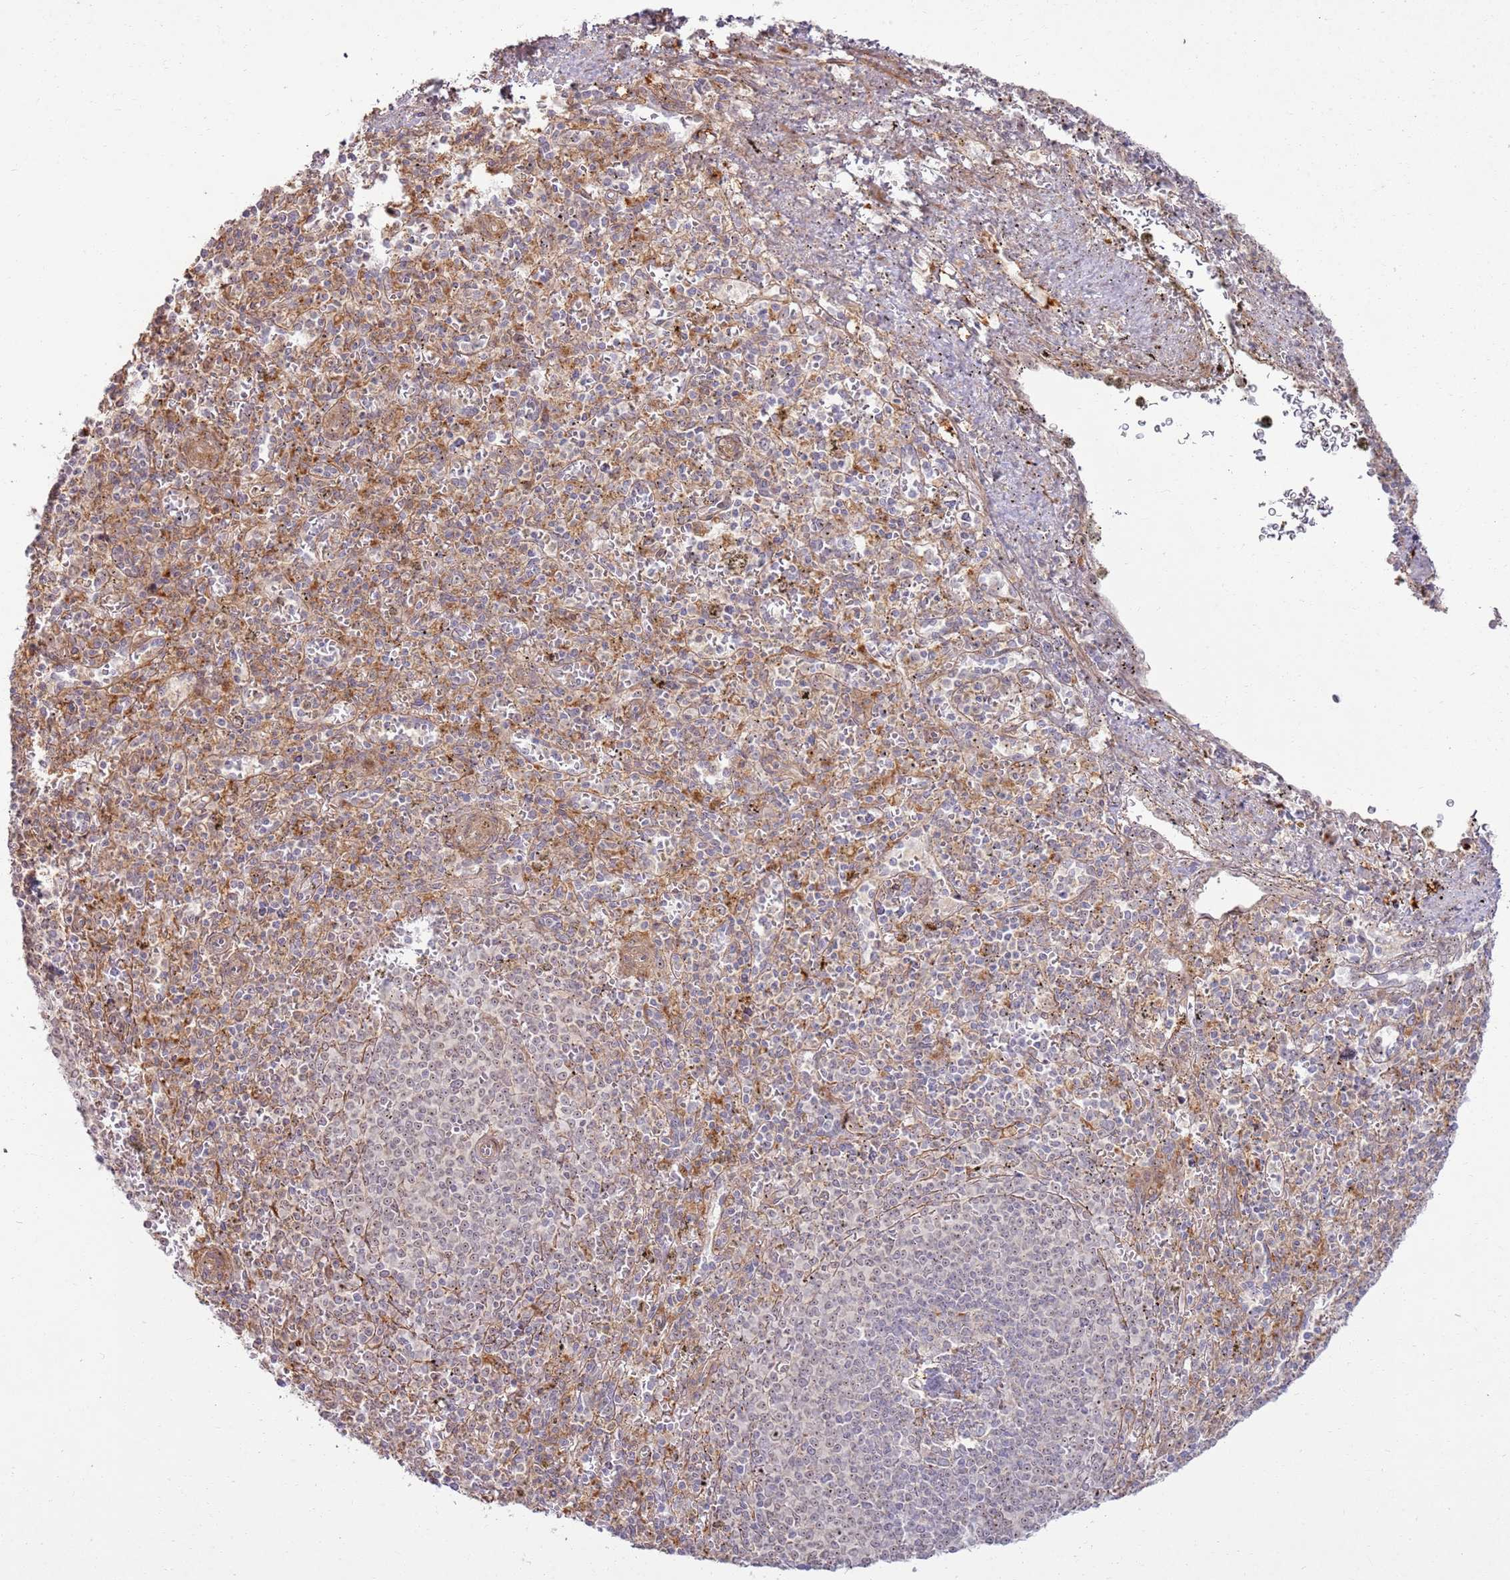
{"staining": {"intensity": "weak", "quantity": "<25%", "location": "nuclear"}, "tissue": "spleen", "cell_type": "Cells in red pulp", "image_type": "normal", "snomed": [{"axis": "morphology", "description": "Normal tissue, NOS"}, {"axis": "topography", "description": "Spleen"}], "caption": "Spleen stained for a protein using IHC displays no staining cells in red pulp.", "gene": "CNPY1", "patient": {"sex": "male", "age": 72}}